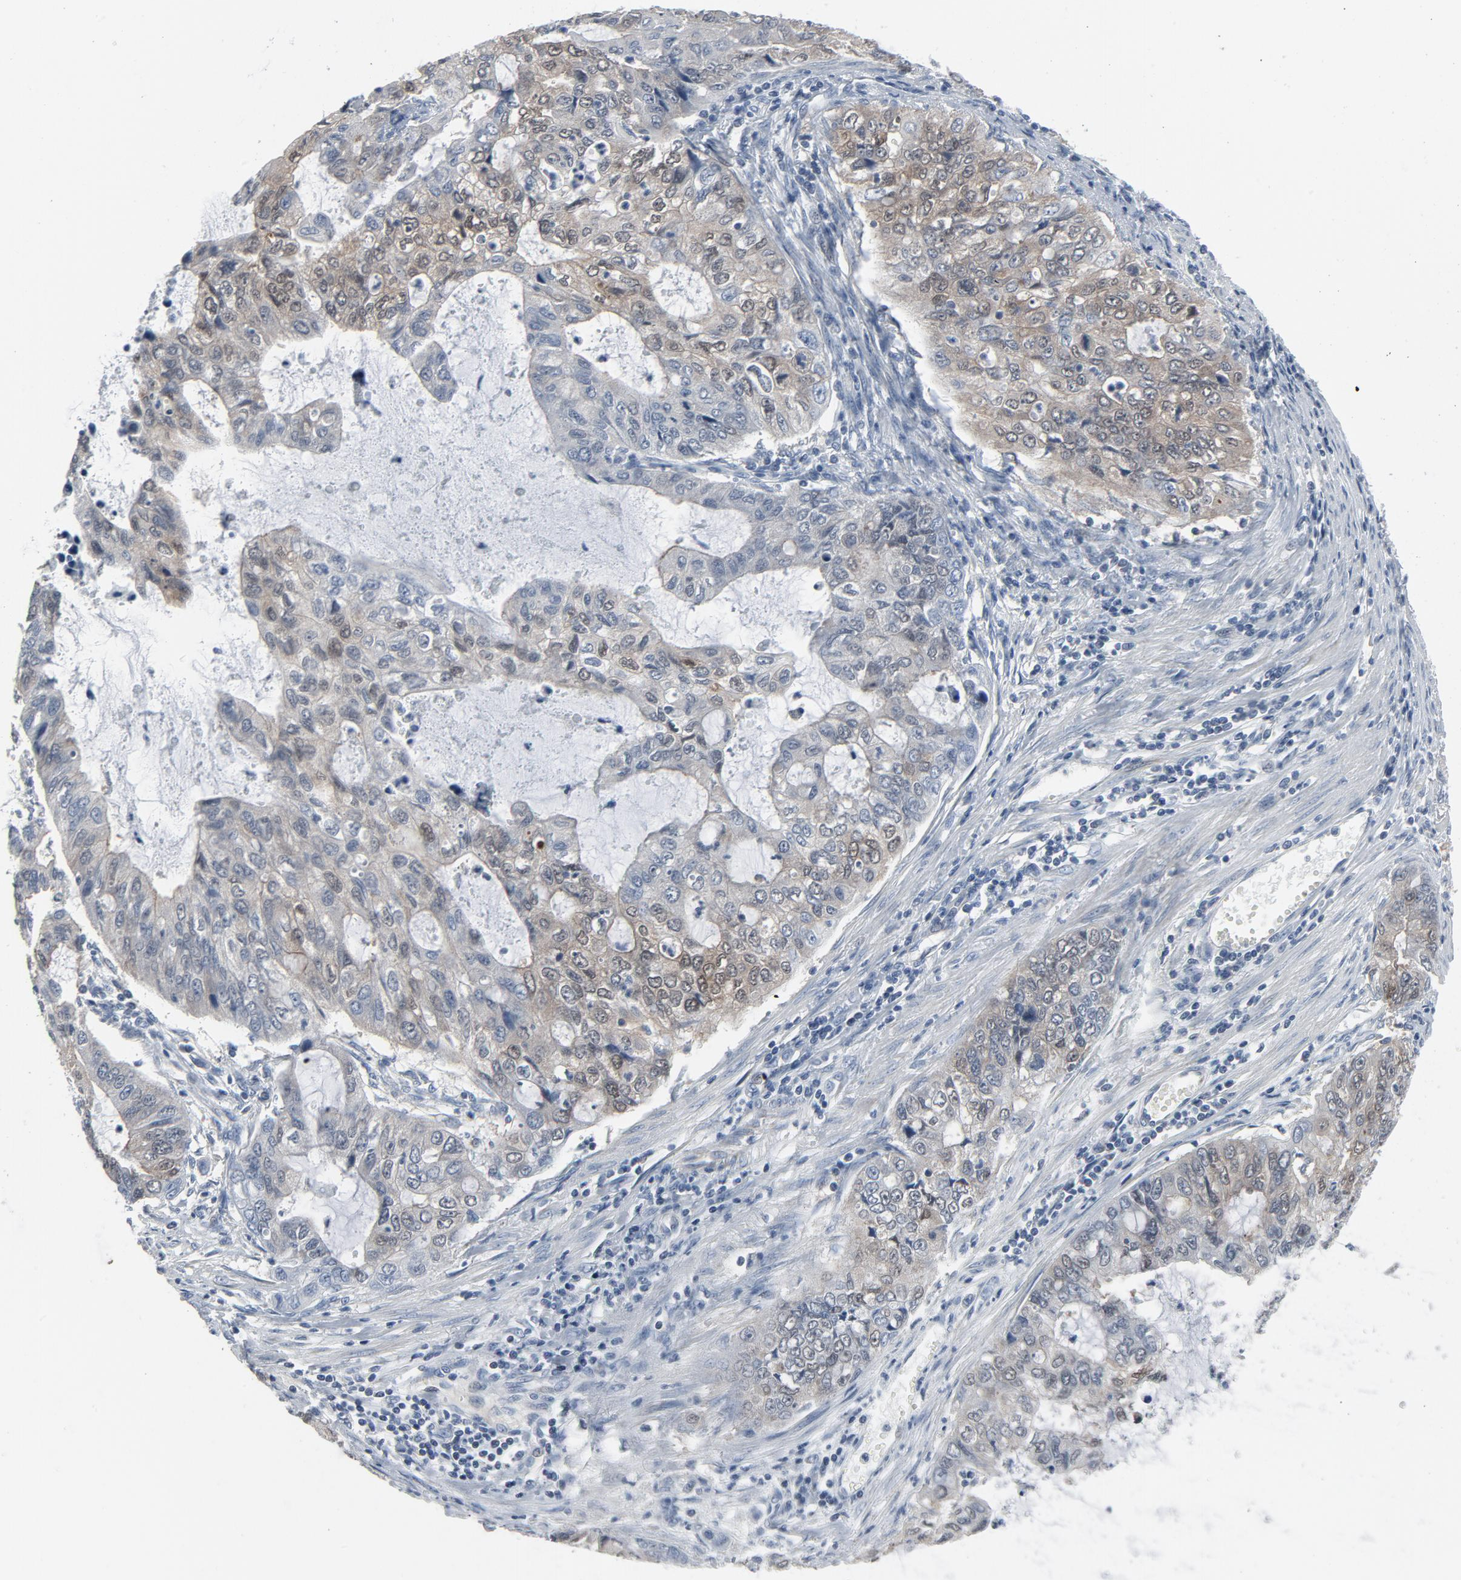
{"staining": {"intensity": "weak", "quantity": "25%-75%", "location": "cytoplasmic/membranous"}, "tissue": "stomach cancer", "cell_type": "Tumor cells", "image_type": "cancer", "snomed": [{"axis": "morphology", "description": "Adenocarcinoma, NOS"}, {"axis": "topography", "description": "Stomach, upper"}], "caption": "A histopathology image of stomach cancer (adenocarcinoma) stained for a protein reveals weak cytoplasmic/membranous brown staining in tumor cells.", "gene": "GPX2", "patient": {"sex": "female", "age": 52}}